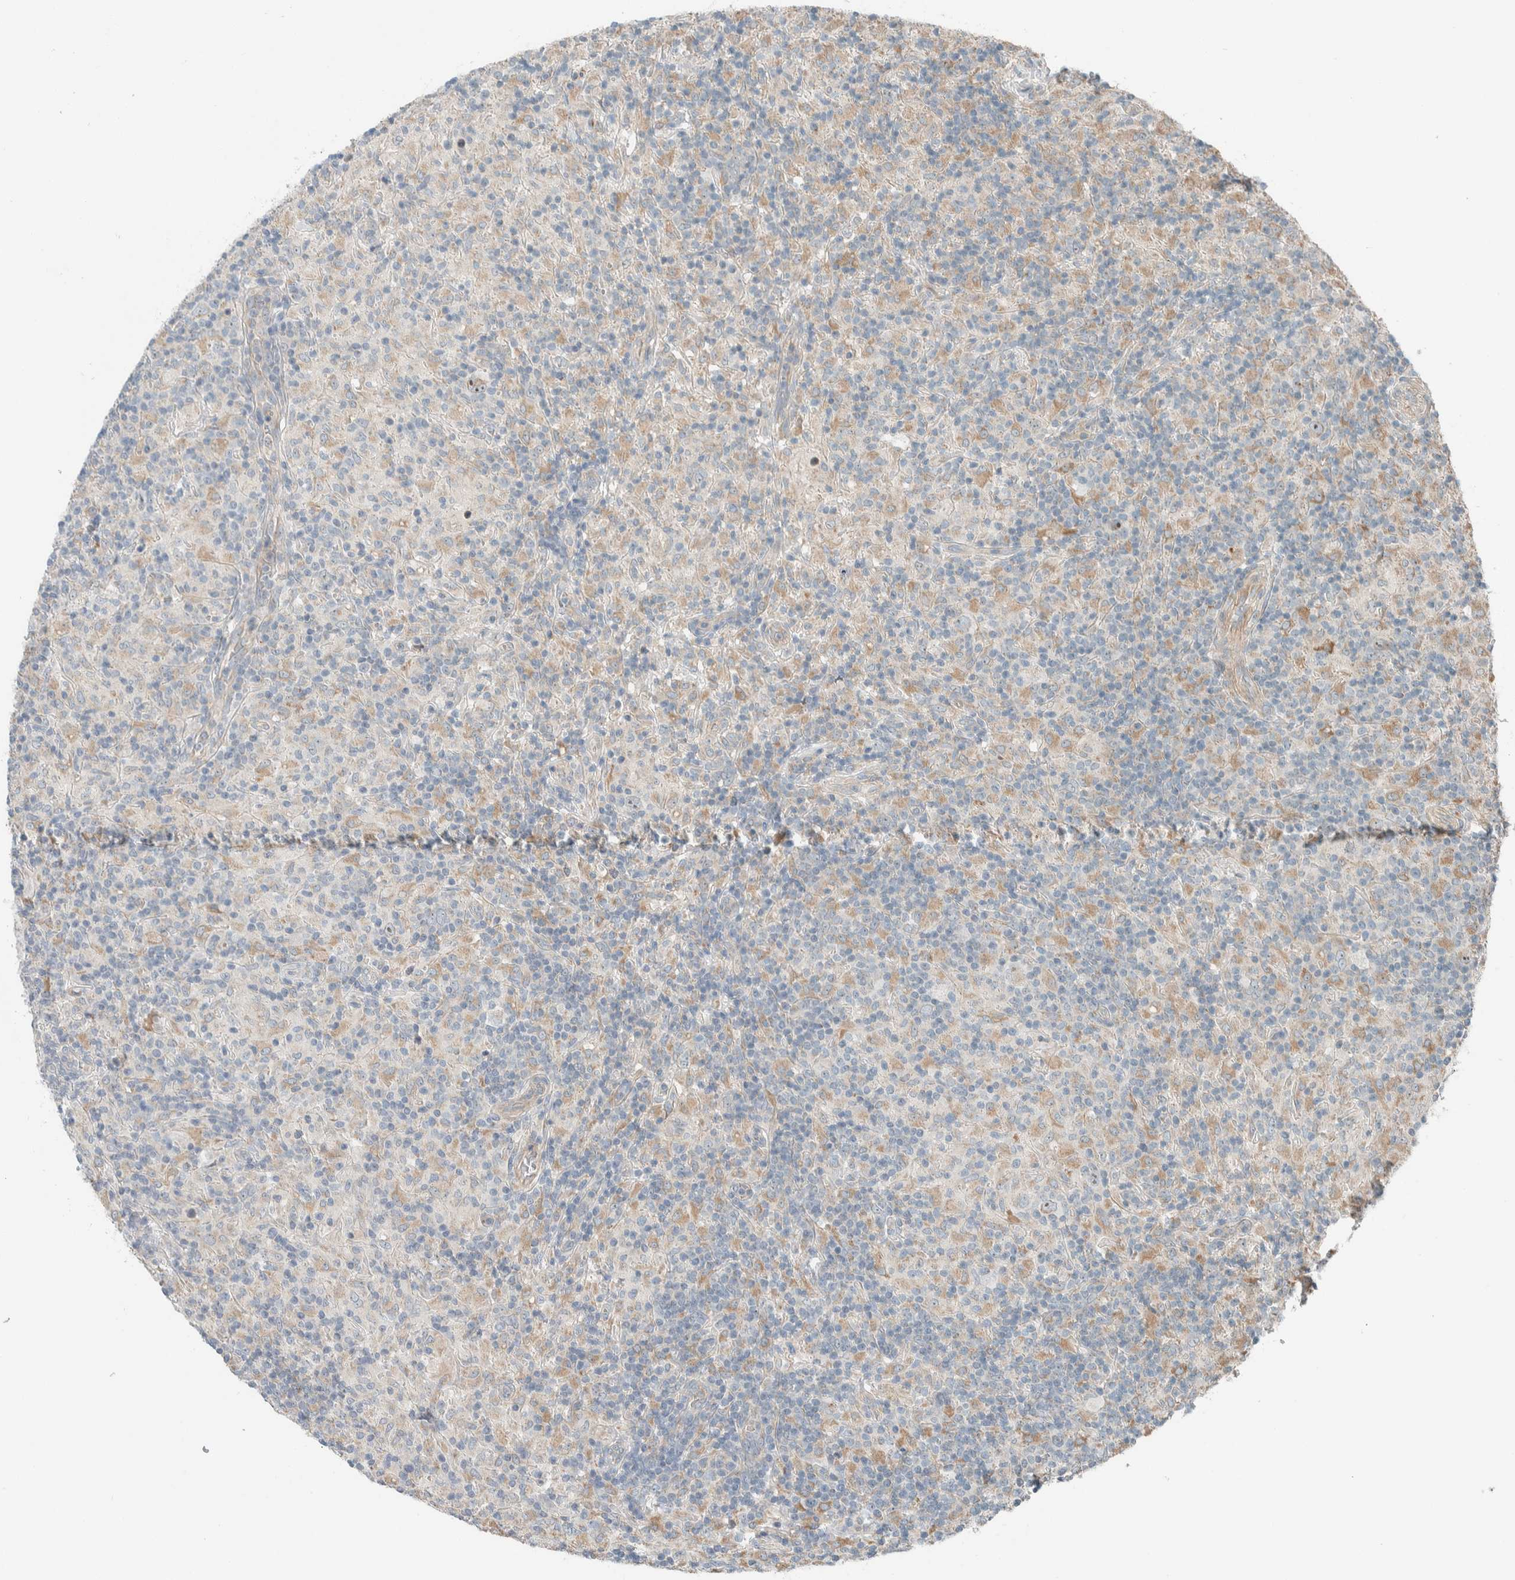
{"staining": {"intensity": "moderate", "quantity": "<25%", "location": "cytoplasmic/membranous,nuclear"}, "tissue": "lymphoma", "cell_type": "Tumor cells", "image_type": "cancer", "snomed": [{"axis": "morphology", "description": "Hodgkin's disease, NOS"}, {"axis": "topography", "description": "Lymph node"}], "caption": "Moderate cytoplasmic/membranous and nuclear expression for a protein is identified in about <25% of tumor cells of Hodgkin's disease using IHC.", "gene": "SLFN12L", "patient": {"sex": "male", "age": 70}}